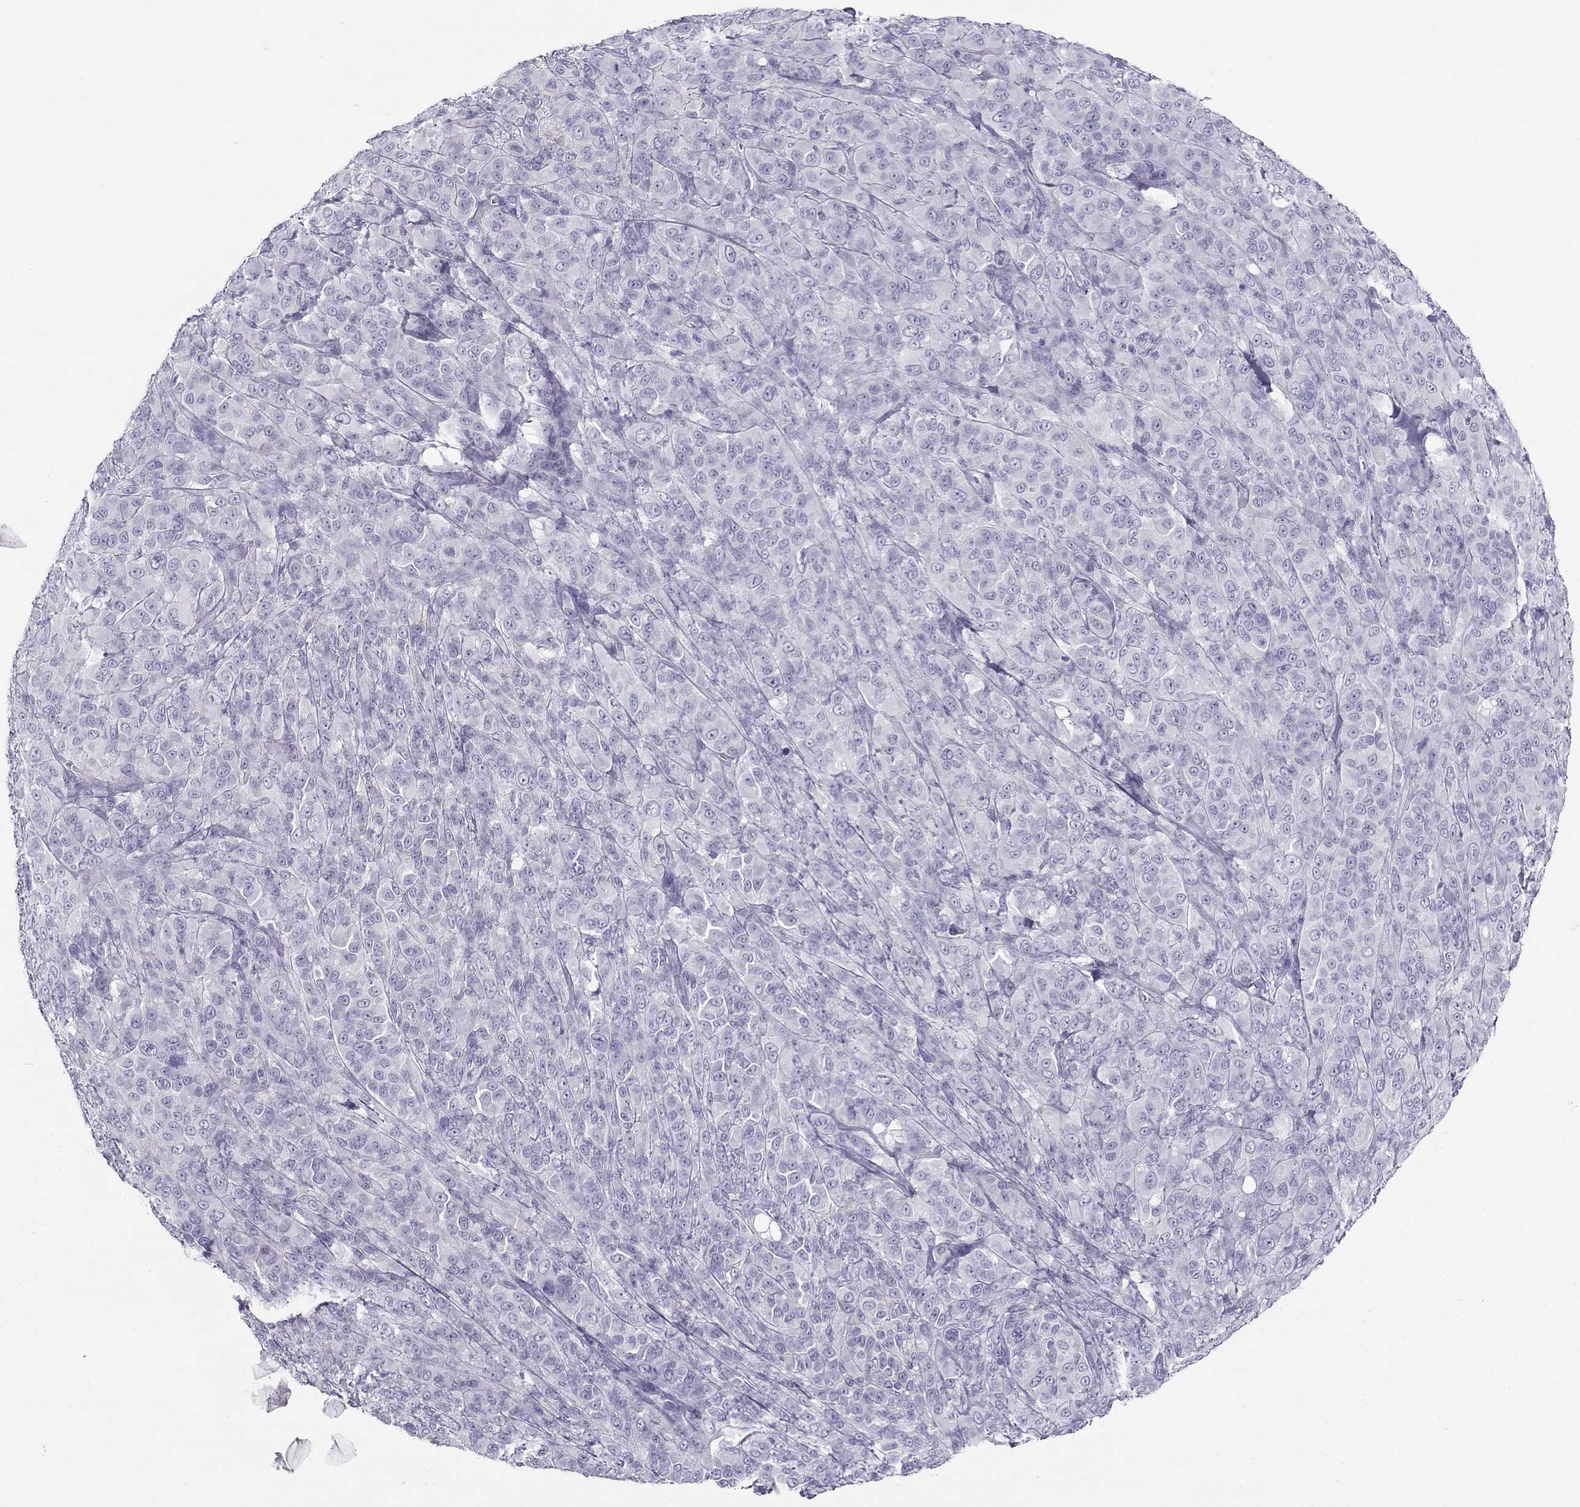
{"staining": {"intensity": "negative", "quantity": "none", "location": "none"}, "tissue": "melanoma", "cell_type": "Tumor cells", "image_type": "cancer", "snomed": [{"axis": "morphology", "description": "Malignant melanoma, NOS"}, {"axis": "topography", "description": "Skin"}], "caption": "An immunohistochemistry image of malignant melanoma is shown. There is no staining in tumor cells of malignant melanoma.", "gene": "CABS1", "patient": {"sex": "female", "age": 87}}